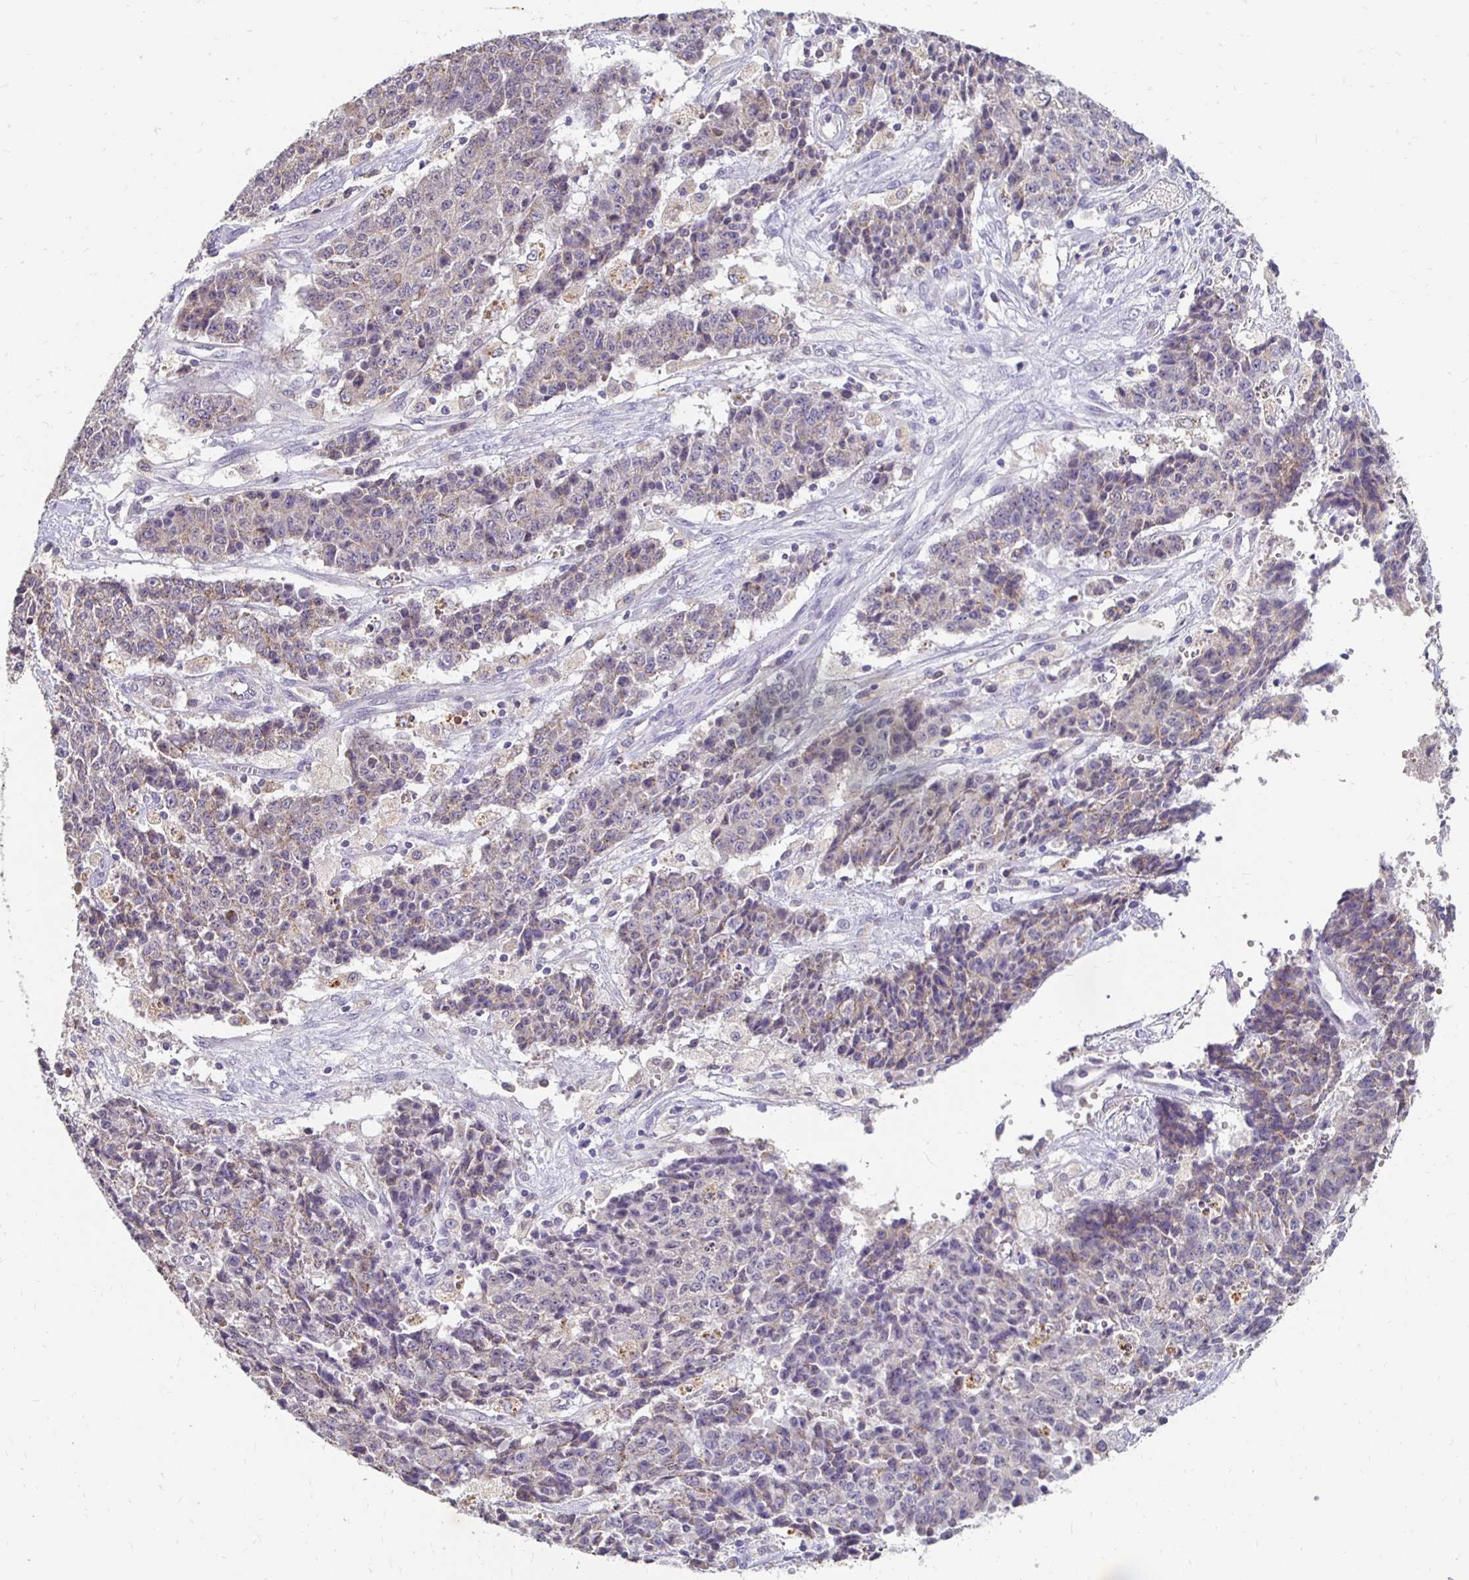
{"staining": {"intensity": "moderate", "quantity": "25%-75%", "location": "cytoplasmic/membranous"}, "tissue": "ovarian cancer", "cell_type": "Tumor cells", "image_type": "cancer", "snomed": [{"axis": "morphology", "description": "Carcinoma, endometroid"}, {"axis": "topography", "description": "Ovary"}], "caption": "Protein staining displays moderate cytoplasmic/membranous expression in about 25%-75% of tumor cells in endometroid carcinoma (ovarian). Ihc stains the protein of interest in brown and the nuclei are stained blue.", "gene": "GK2", "patient": {"sex": "female", "age": 42}}